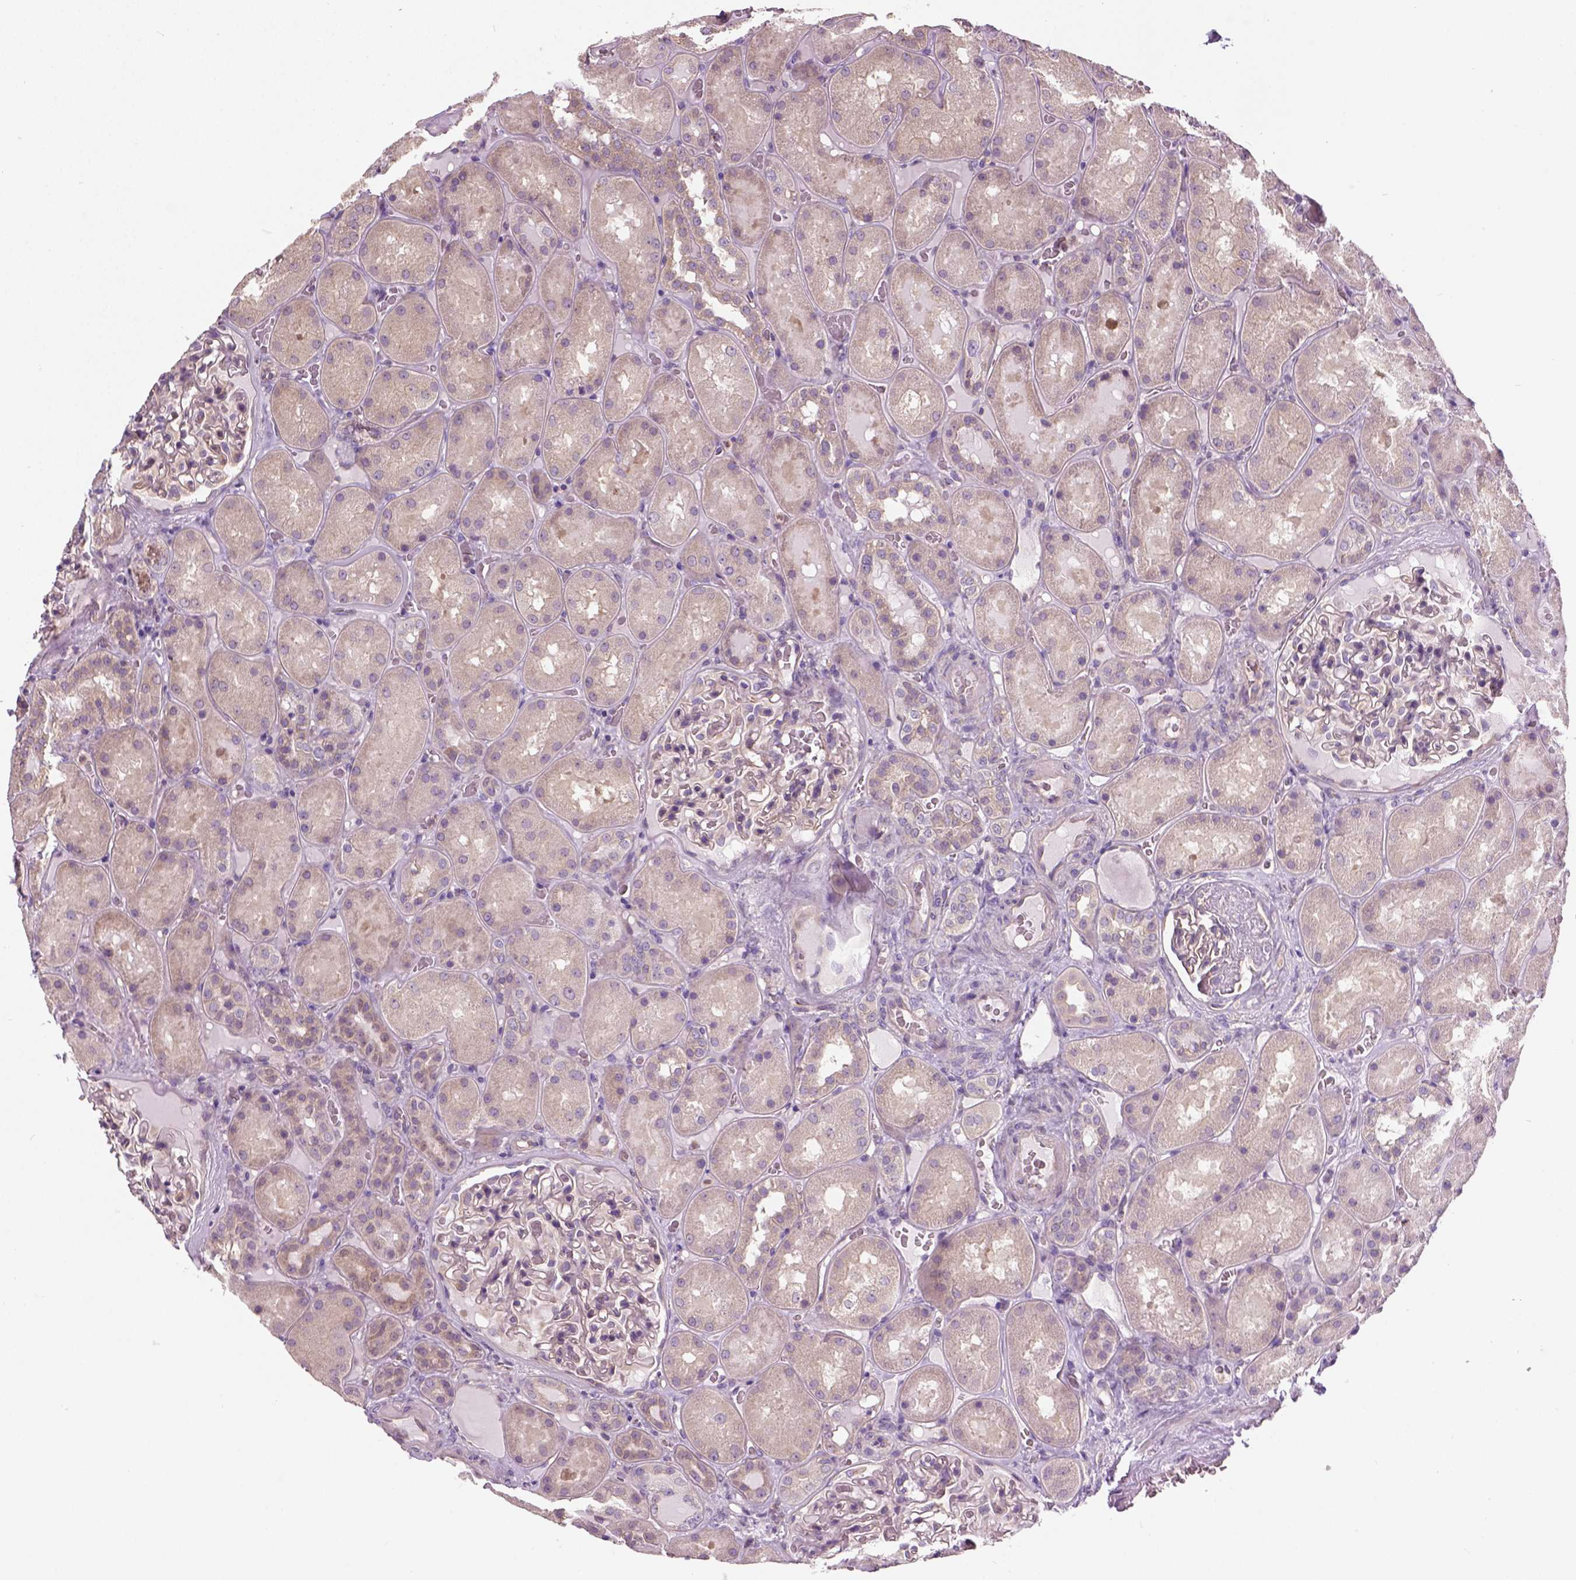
{"staining": {"intensity": "weak", "quantity": ">75%", "location": "cytoplasmic/membranous"}, "tissue": "kidney", "cell_type": "Cells in glomeruli", "image_type": "normal", "snomed": [{"axis": "morphology", "description": "Normal tissue, NOS"}, {"axis": "topography", "description": "Kidney"}], "caption": "Cells in glomeruli show weak cytoplasmic/membranous positivity in about >75% of cells in unremarkable kidney.", "gene": "CRACR2A", "patient": {"sex": "male", "age": 73}}